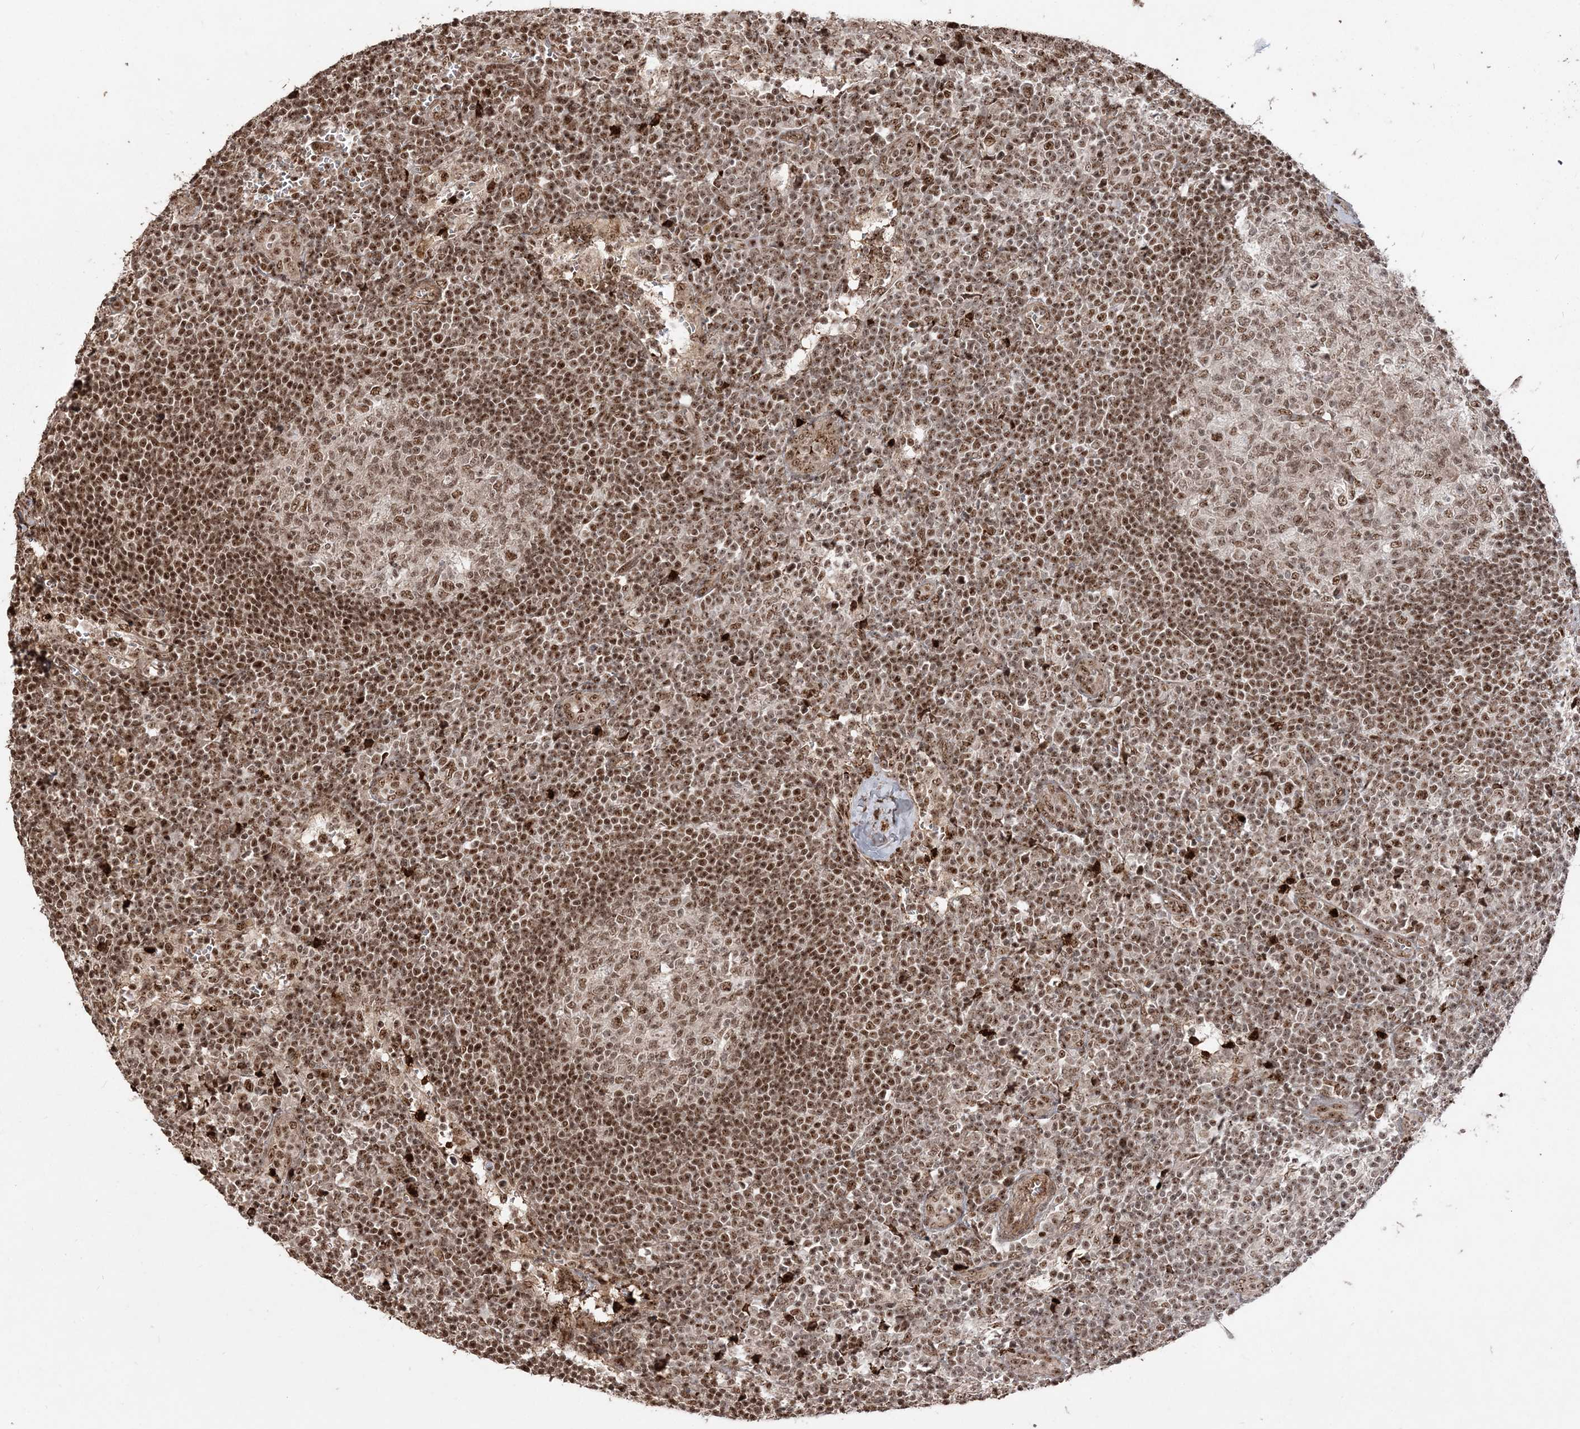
{"staining": {"intensity": "moderate", "quantity": ">75%", "location": "nuclear"}, "tissue": "lymph node", "cell_type": "Germinal center cells", "image_type": "normal", "snomed": [{"axis": "morphology", "description": "Normal tissue, NOS"}, {"axis": "morphology", "description": "Squamous cell carcinoma, metastatic, NOS"}, {"axis": "topography", "description": "Lymph node"}], "caption": "High-power microscopy captured an IHC micrograph of normal lymph node, revealing moderate nuclear expression in approximately >75% of germinal center cells.", "gene": "RBM17", "patient": {"sex": "male", "age": 73}}